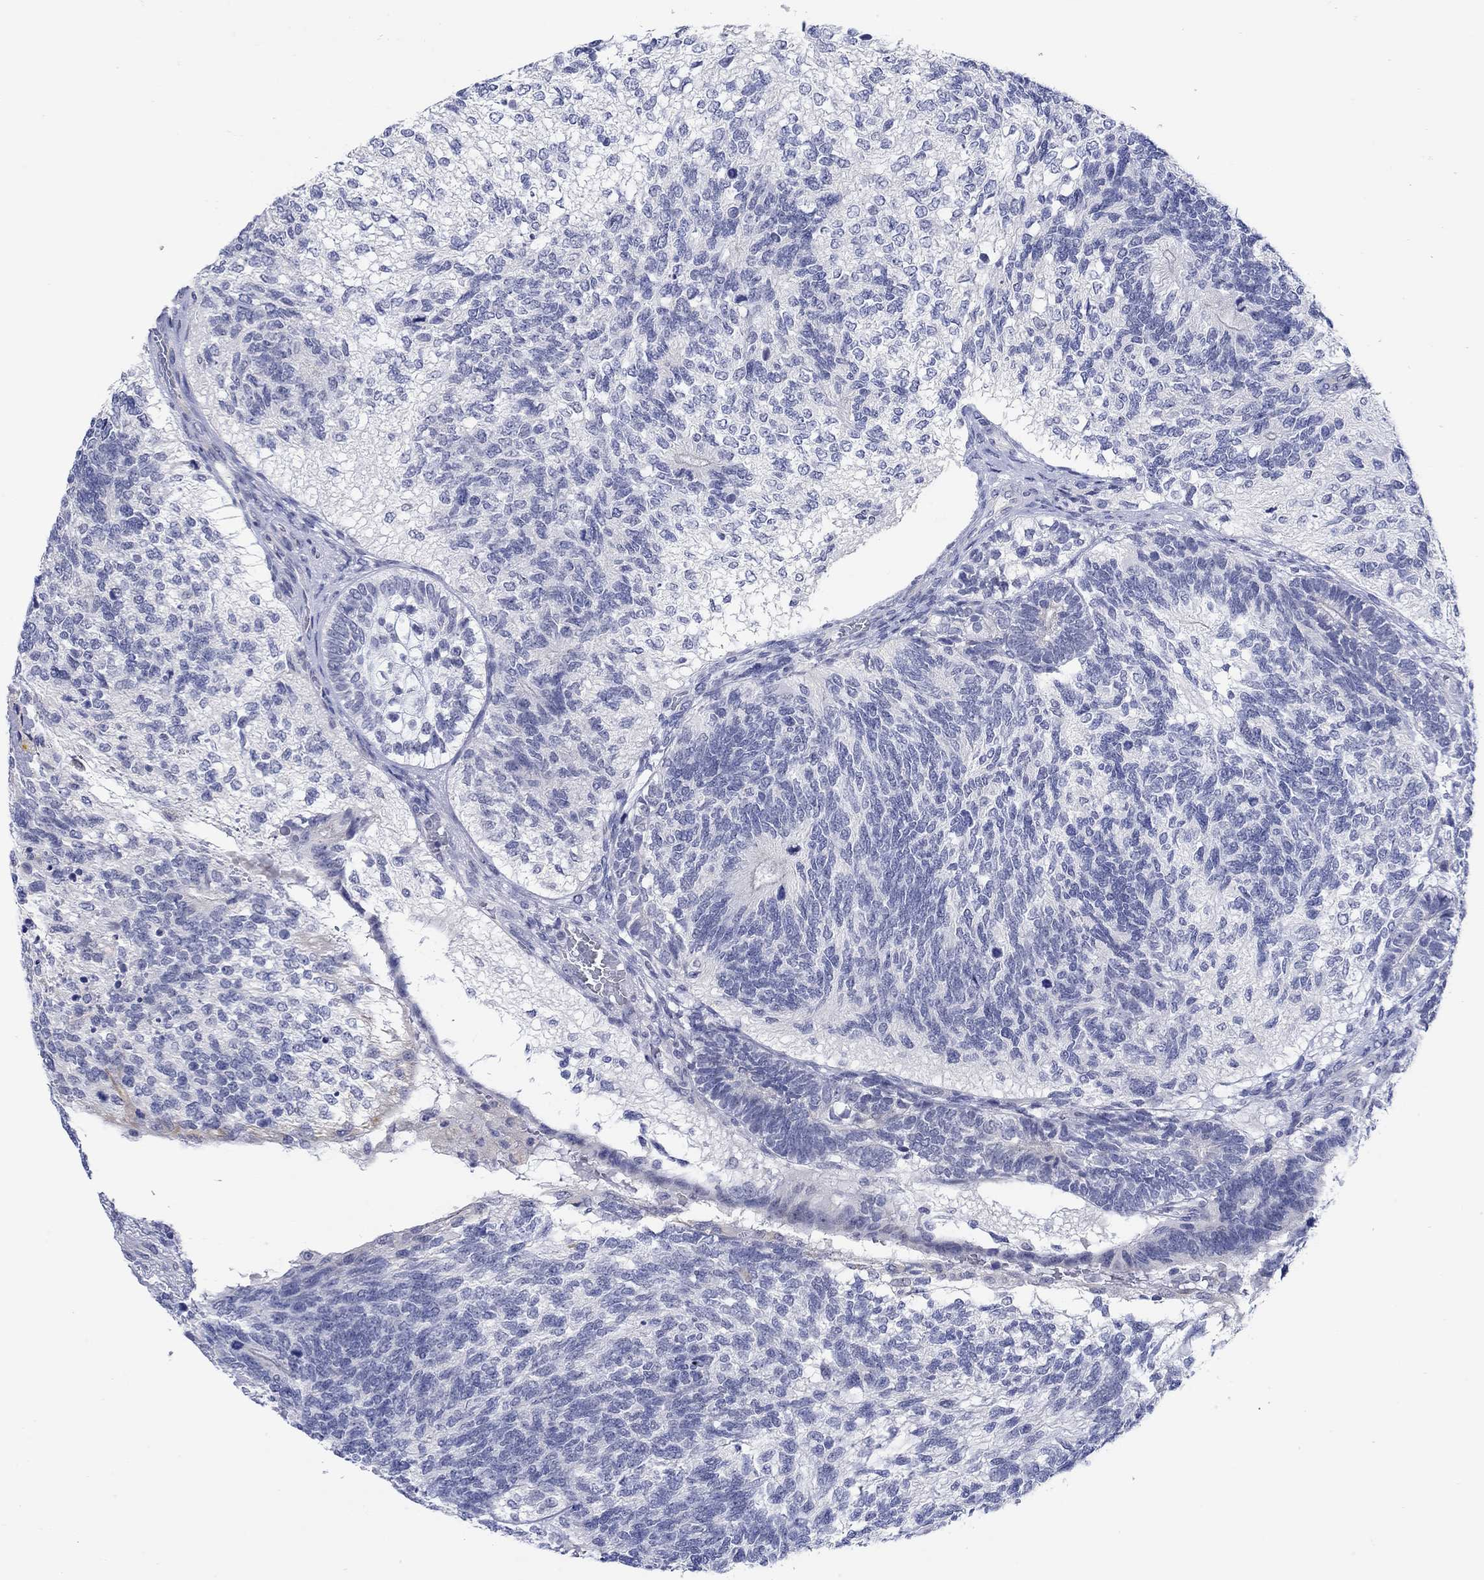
{"staining": {"intensity": "negative", "quantity": "none", "location": "none"}, "tissue": "testis cancer", "cell_type": "Tumor cells", "image_type": "cancer", "snomed": [{"axis": "morphology", "description": "Seminoma, NOS"}, {"axis": "morphology", "description": "Carcinoma, Embryonal, NOS"}, {"axis": "topography", "description": "Testis"}], "caption": "An immunohistochemistry micrograph of seminoma (testis) is shown. There is no staining in tumor cells of seminoma (testis).", "gene": "KRT222", "patient": {"sex": "male", "age": 41}}